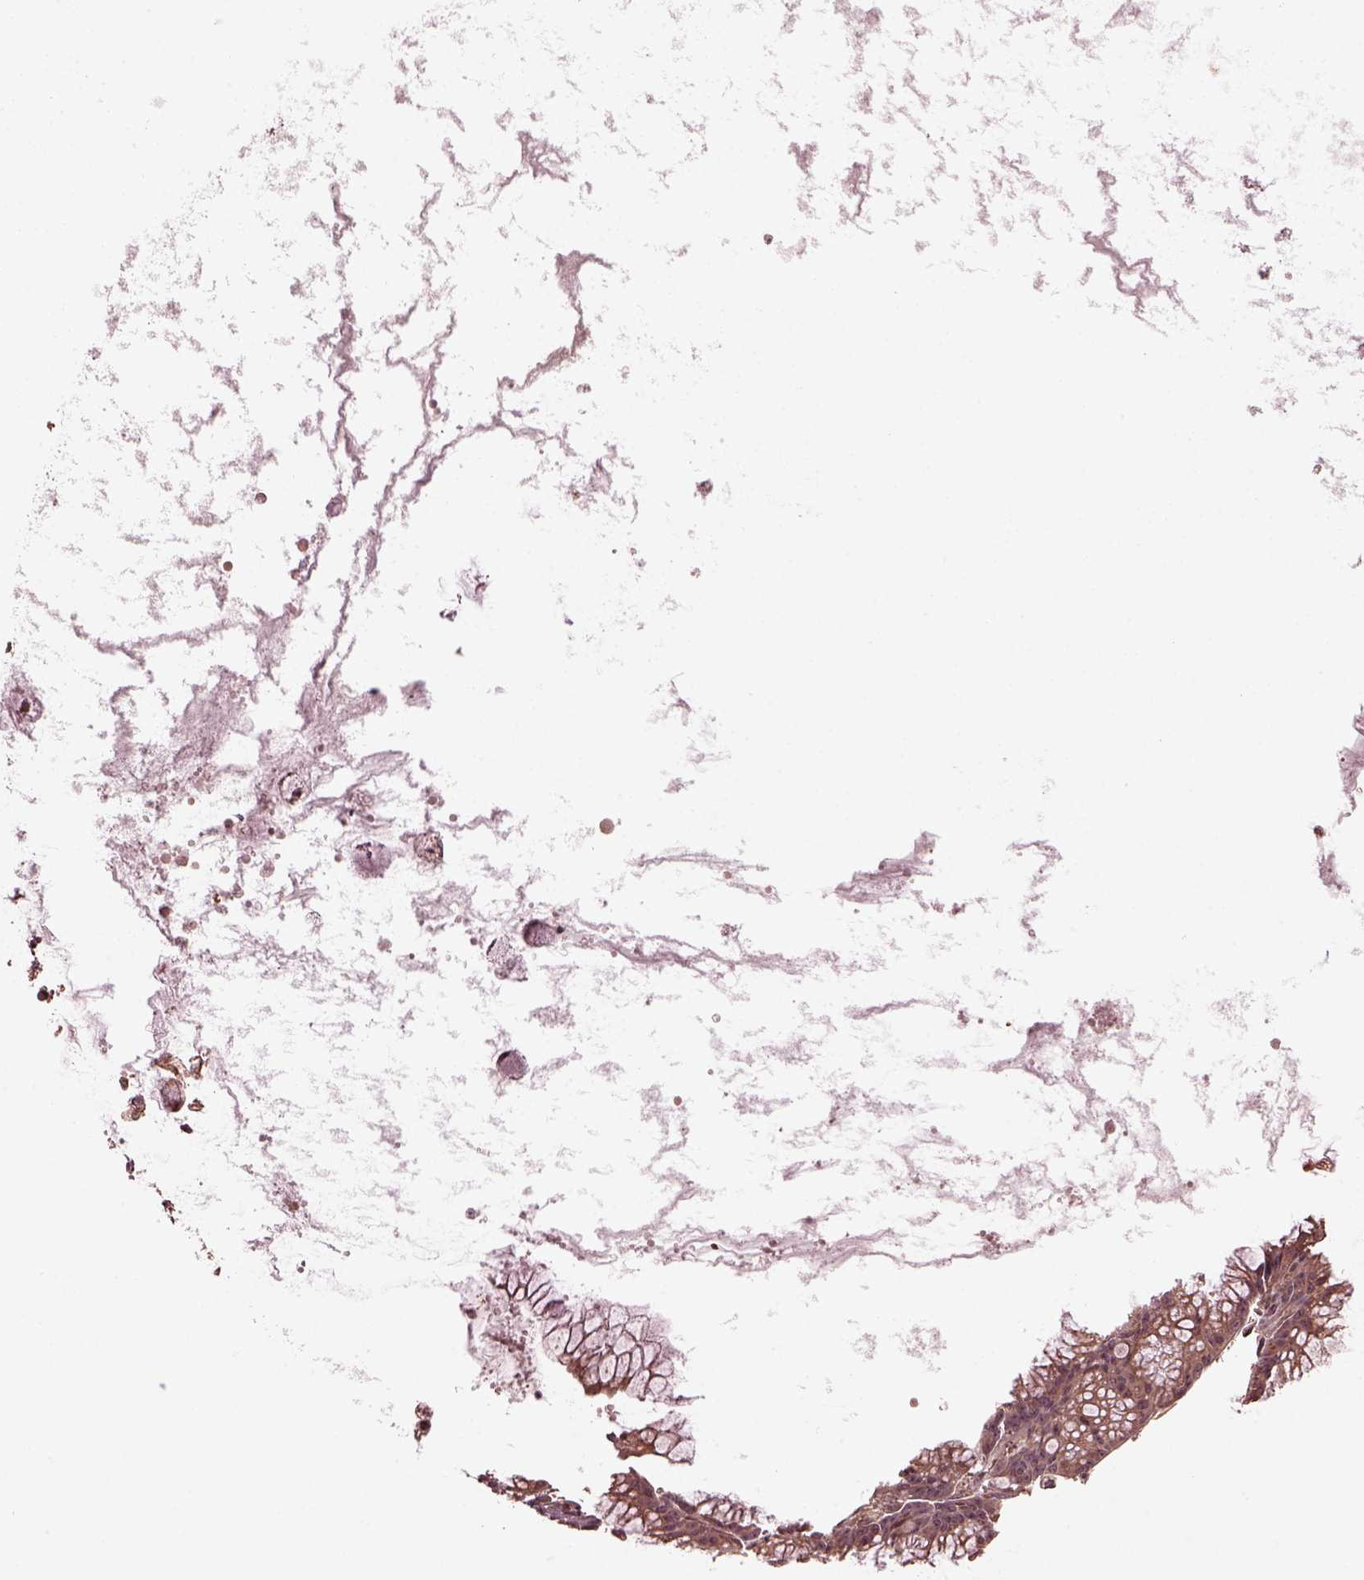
{"staining": {"intensity": "moderate", "quantity": ">75%", "location": "cytoplasmic/membranous"}, "tissue": "ovarian cancer", "cell_type": "Tumor cells", "image_type": "cancer", "snomed": [{"axis": "morphology", "description": "Cystadenocarcinoma, mucinous, NOS"}, {"axis": "topography", "description": "Ovary"}], "caption": "DAB immunohistochemical staining of human mucinous cystadenocarcinoma (ovarian) exhibits moderate cytoplasmic/membranous protein staining in about >75% of tumor cells.", "gene": "ZNF292", "patient": {"sex": "female", "age": 41}}